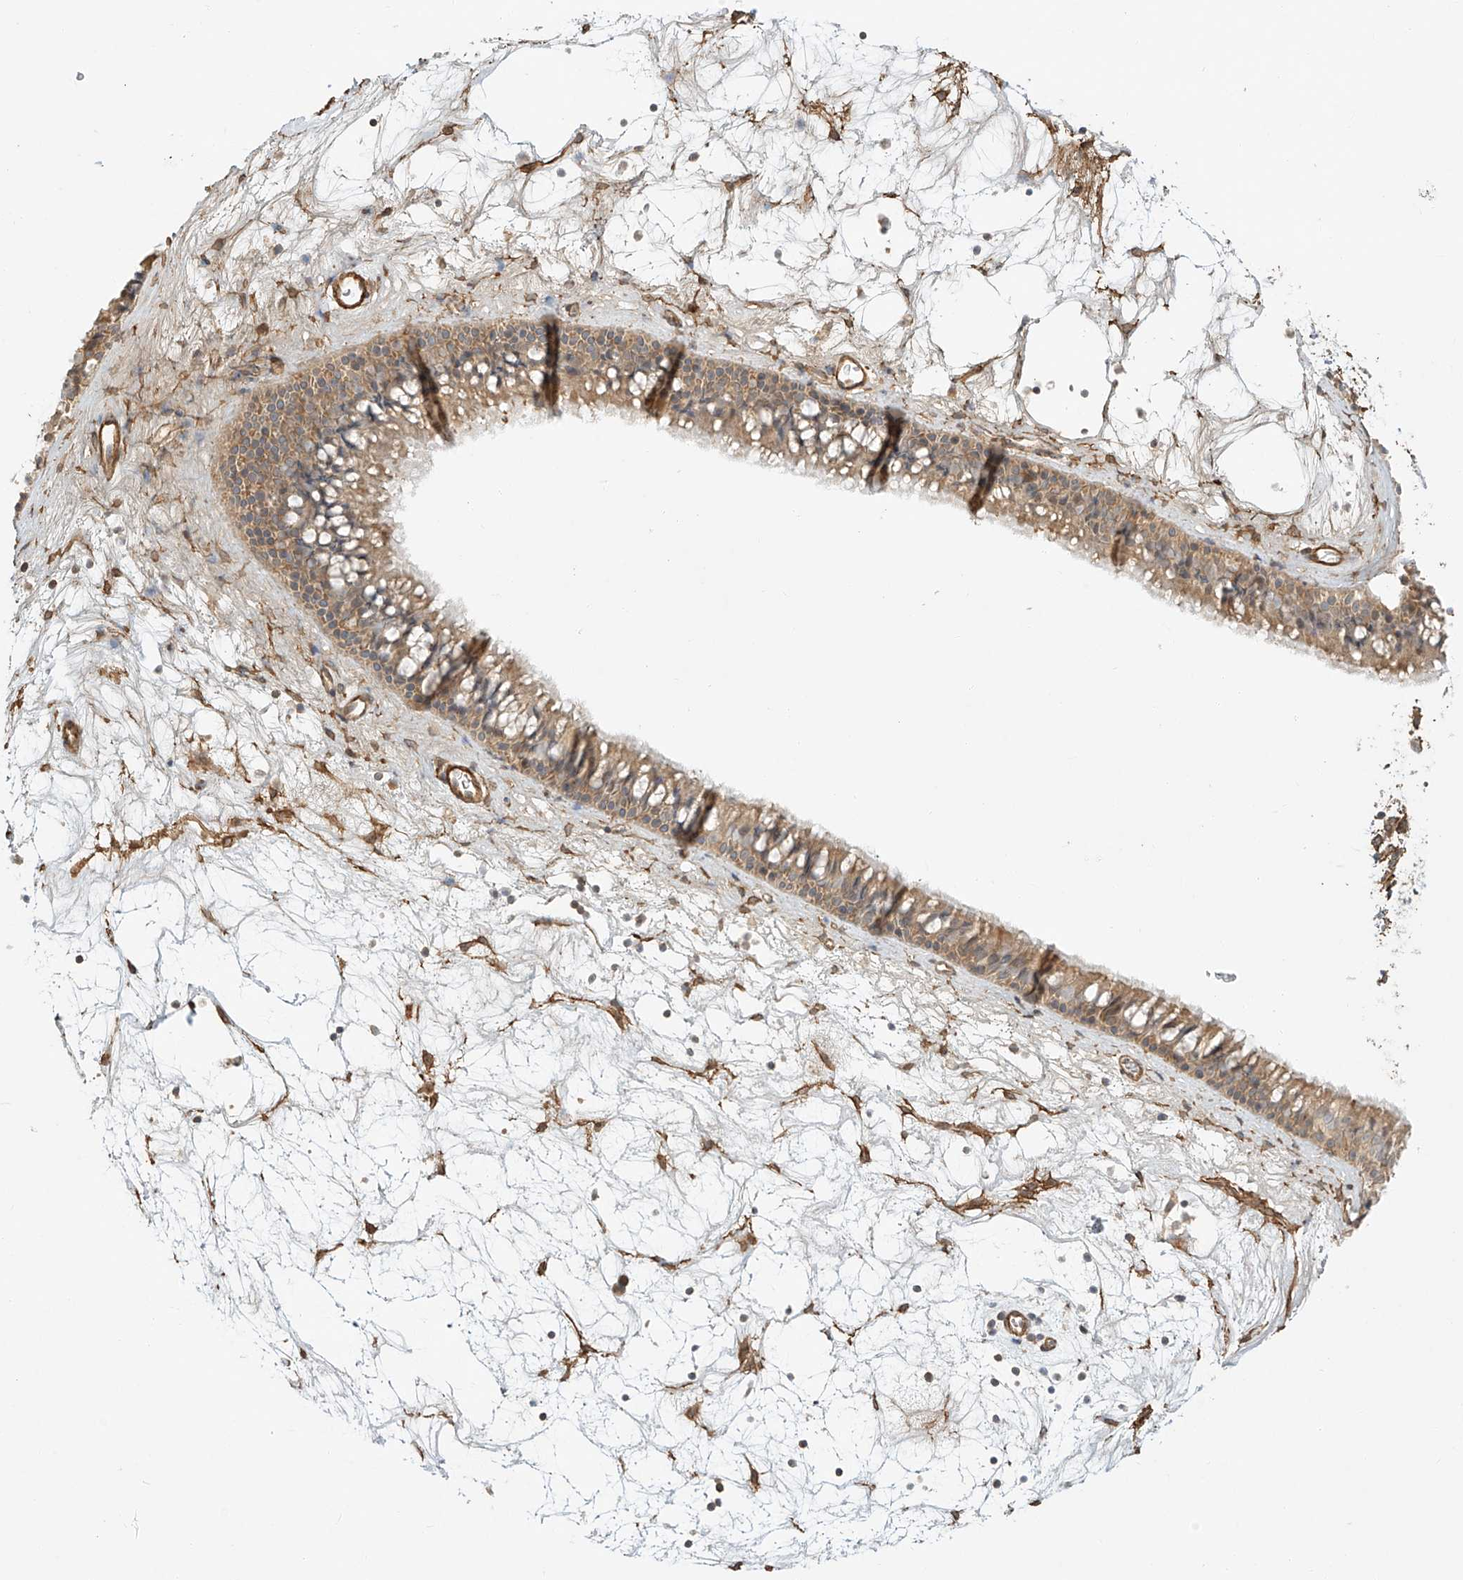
{"staining": {"intensity": "moderate", "quantity": ">75%", "location": "cytoplasmic/membranous"}, "tissue": "nasopharynx", "cell_type": "Respiratory epithelial cells", "image_type": "normal", "snomed": [{"axis": "morphology", "description": "Normal tissue, NOS"}, {"axis": "topography", "description": "Nasopharynx"}], "caption": "High-power microscopy captured an immunohistochemistry photomicrograph of unremarkable nasopharynx, revealing moderate cytoplasmic/membranous expression in about >75% of respiratory epithelial cells.", "gene": "CSMD3", "patient": {"sex": "male", "age": 64}}